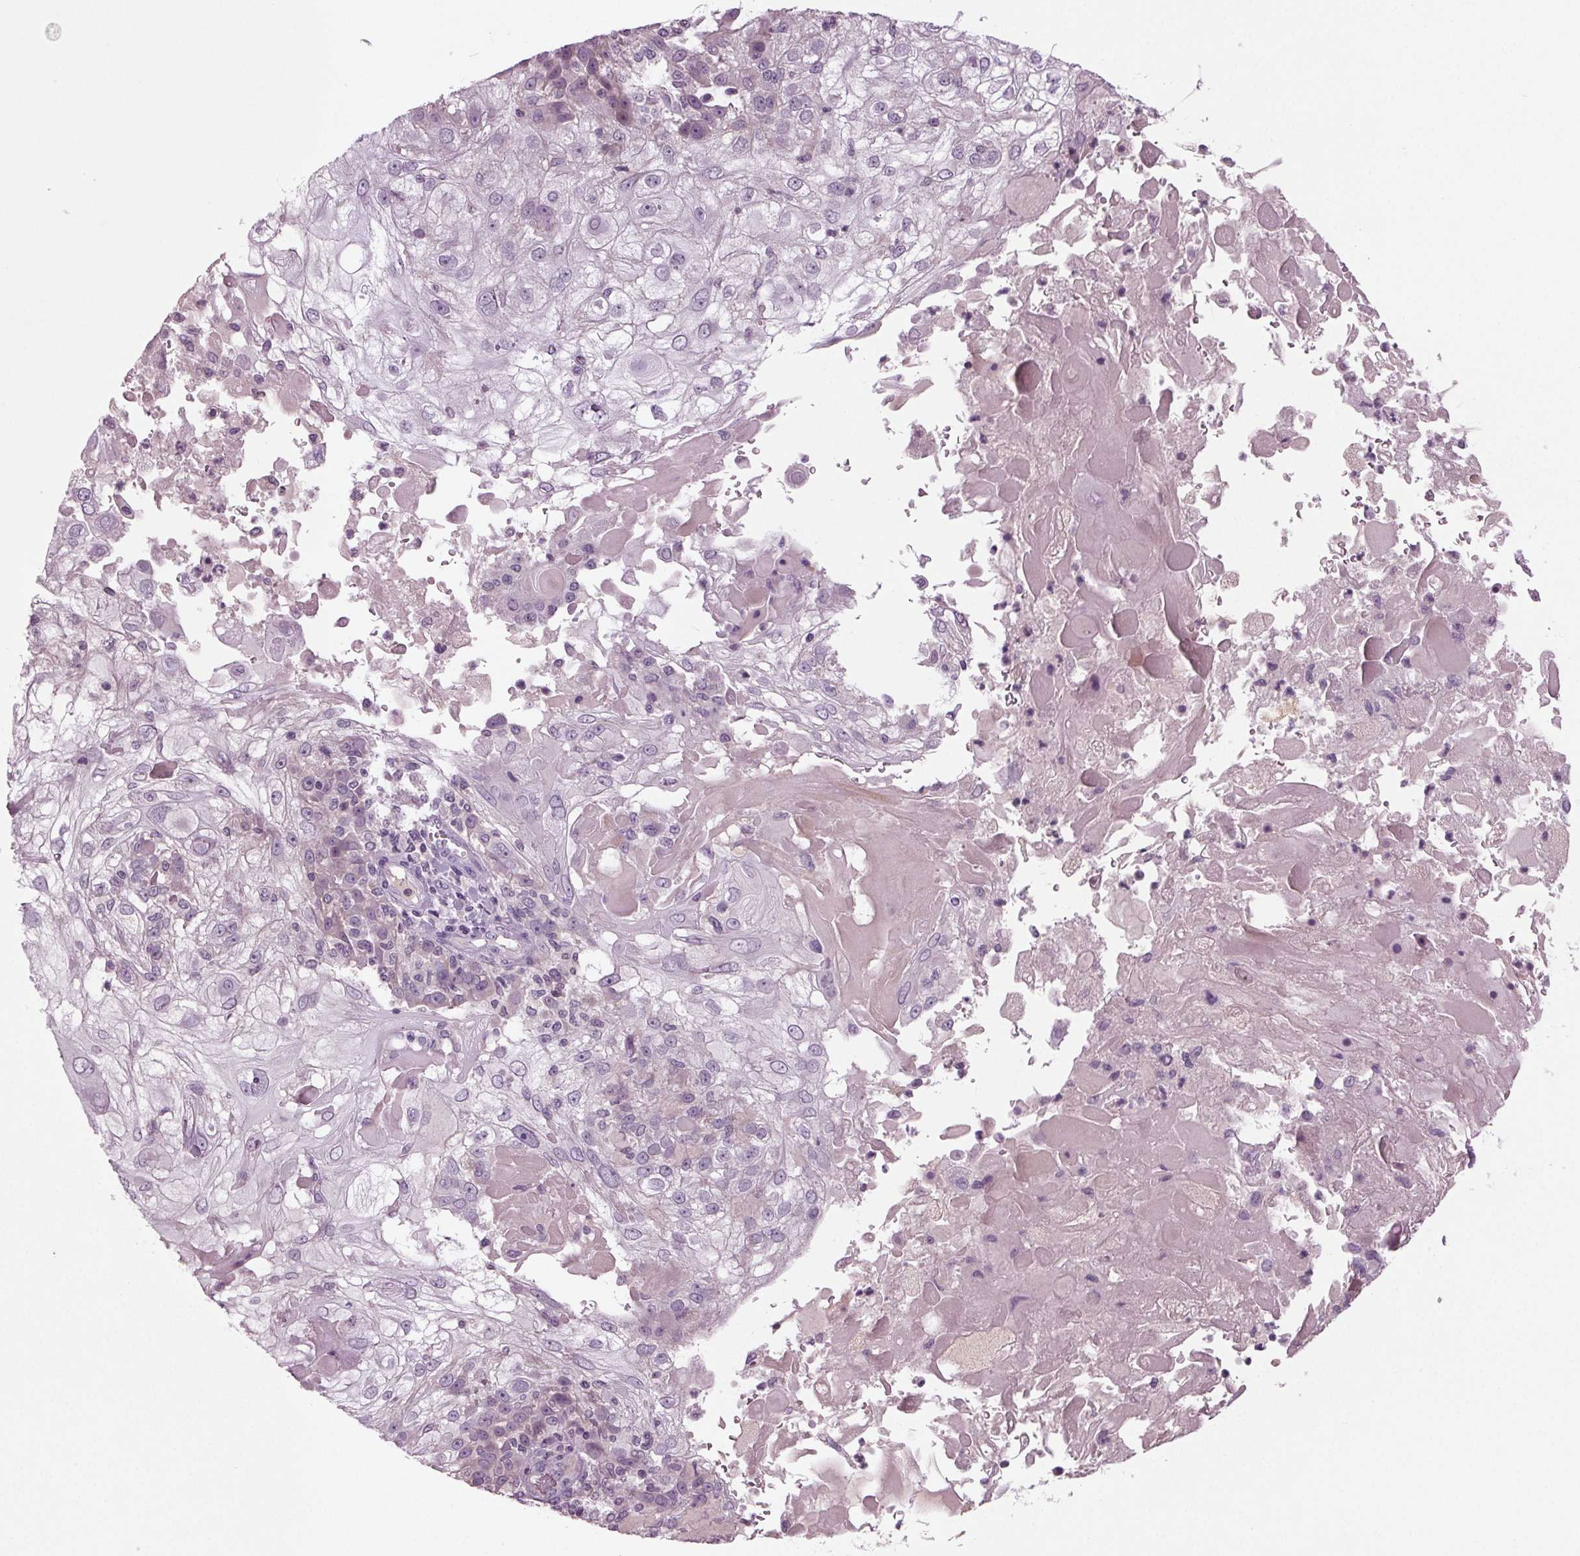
{"staining": {"intensity": "negative", "quantity": "none", "location": "none"}, "tissue": "skin cancer", "cell_type": "Tumor cells", "image_type": "cancer", "snomed": [{"axis": "morphology", "description": "Normal tissue, NOS"}, {"axis": "morphology", "description": "Squamous cell carcinoma, NOS"}, {"axis": "topography", "description": "Skin"}], "caption": "This is a histopathology image of immunohistochemistry (IHC) staining of squamous cell carcinoma (skin), which shows no staining in tumor cells.", "gene": "BHLHE22", "patient": {"sex": "female", "age": 83}}